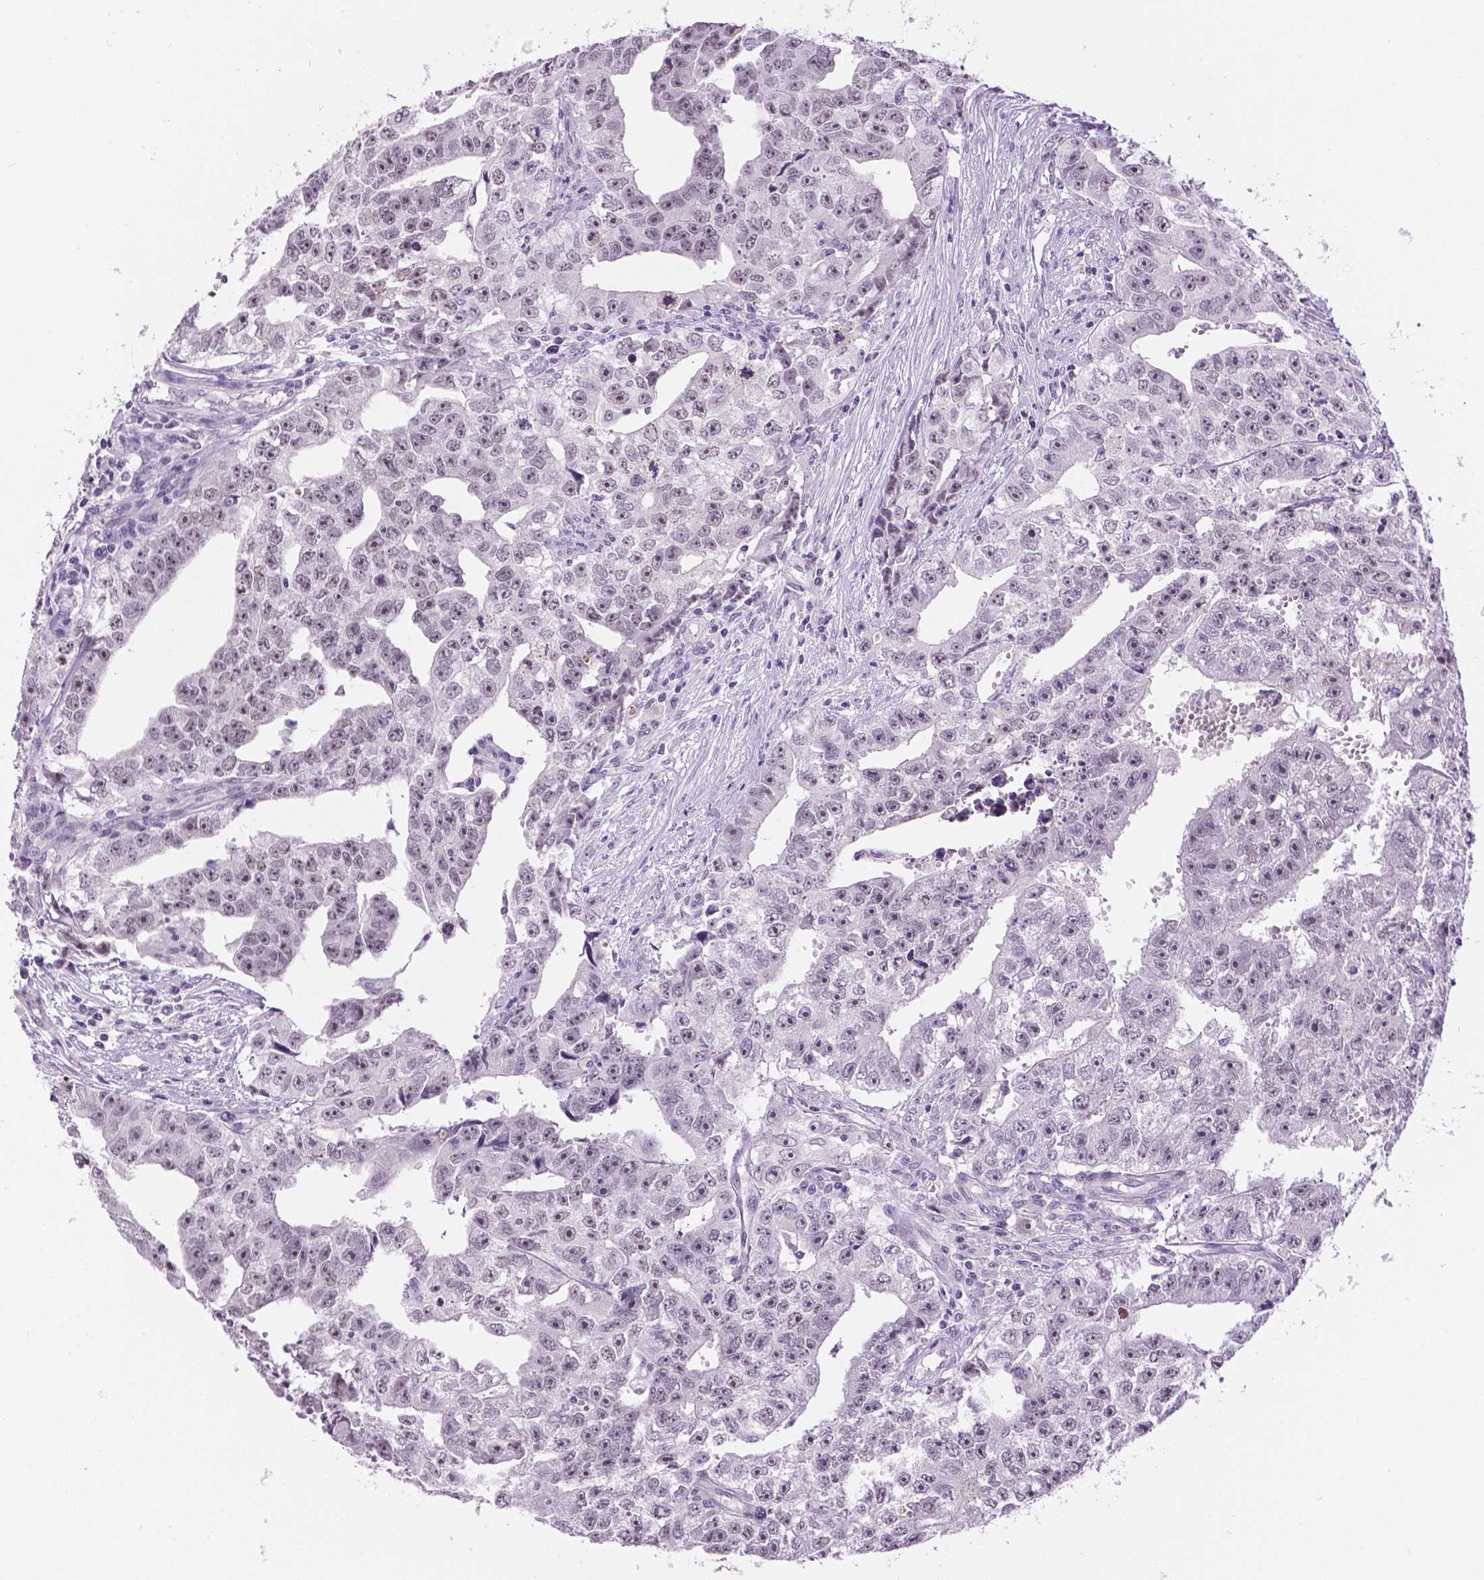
{"staining": {"intensity": "weak", "quantity": "25%-75%", "location": "nuclear"}, "tissue": "testis cancer", "cell_type": "Tumor cells", "image_type": "cancer", "snomed": [{"axis": "morphology", "description": "Carcinoma, Embryonal, NOS"}, {"axis": "morphology", "description": "Teratoma, malignant, NOS"}, {"axis": "topography", "description": "Testis"}], "caption": "High-magnification brightfield microscopy of testis cancer stained with DAB (brown) and counterstained with hematoxylin (blue). tumor cells exhibit weak nuclear staining is identified in approximately25%-75% of cells.", "gene": "NHP2", "patient": {"sex": "male", "age": 24}}